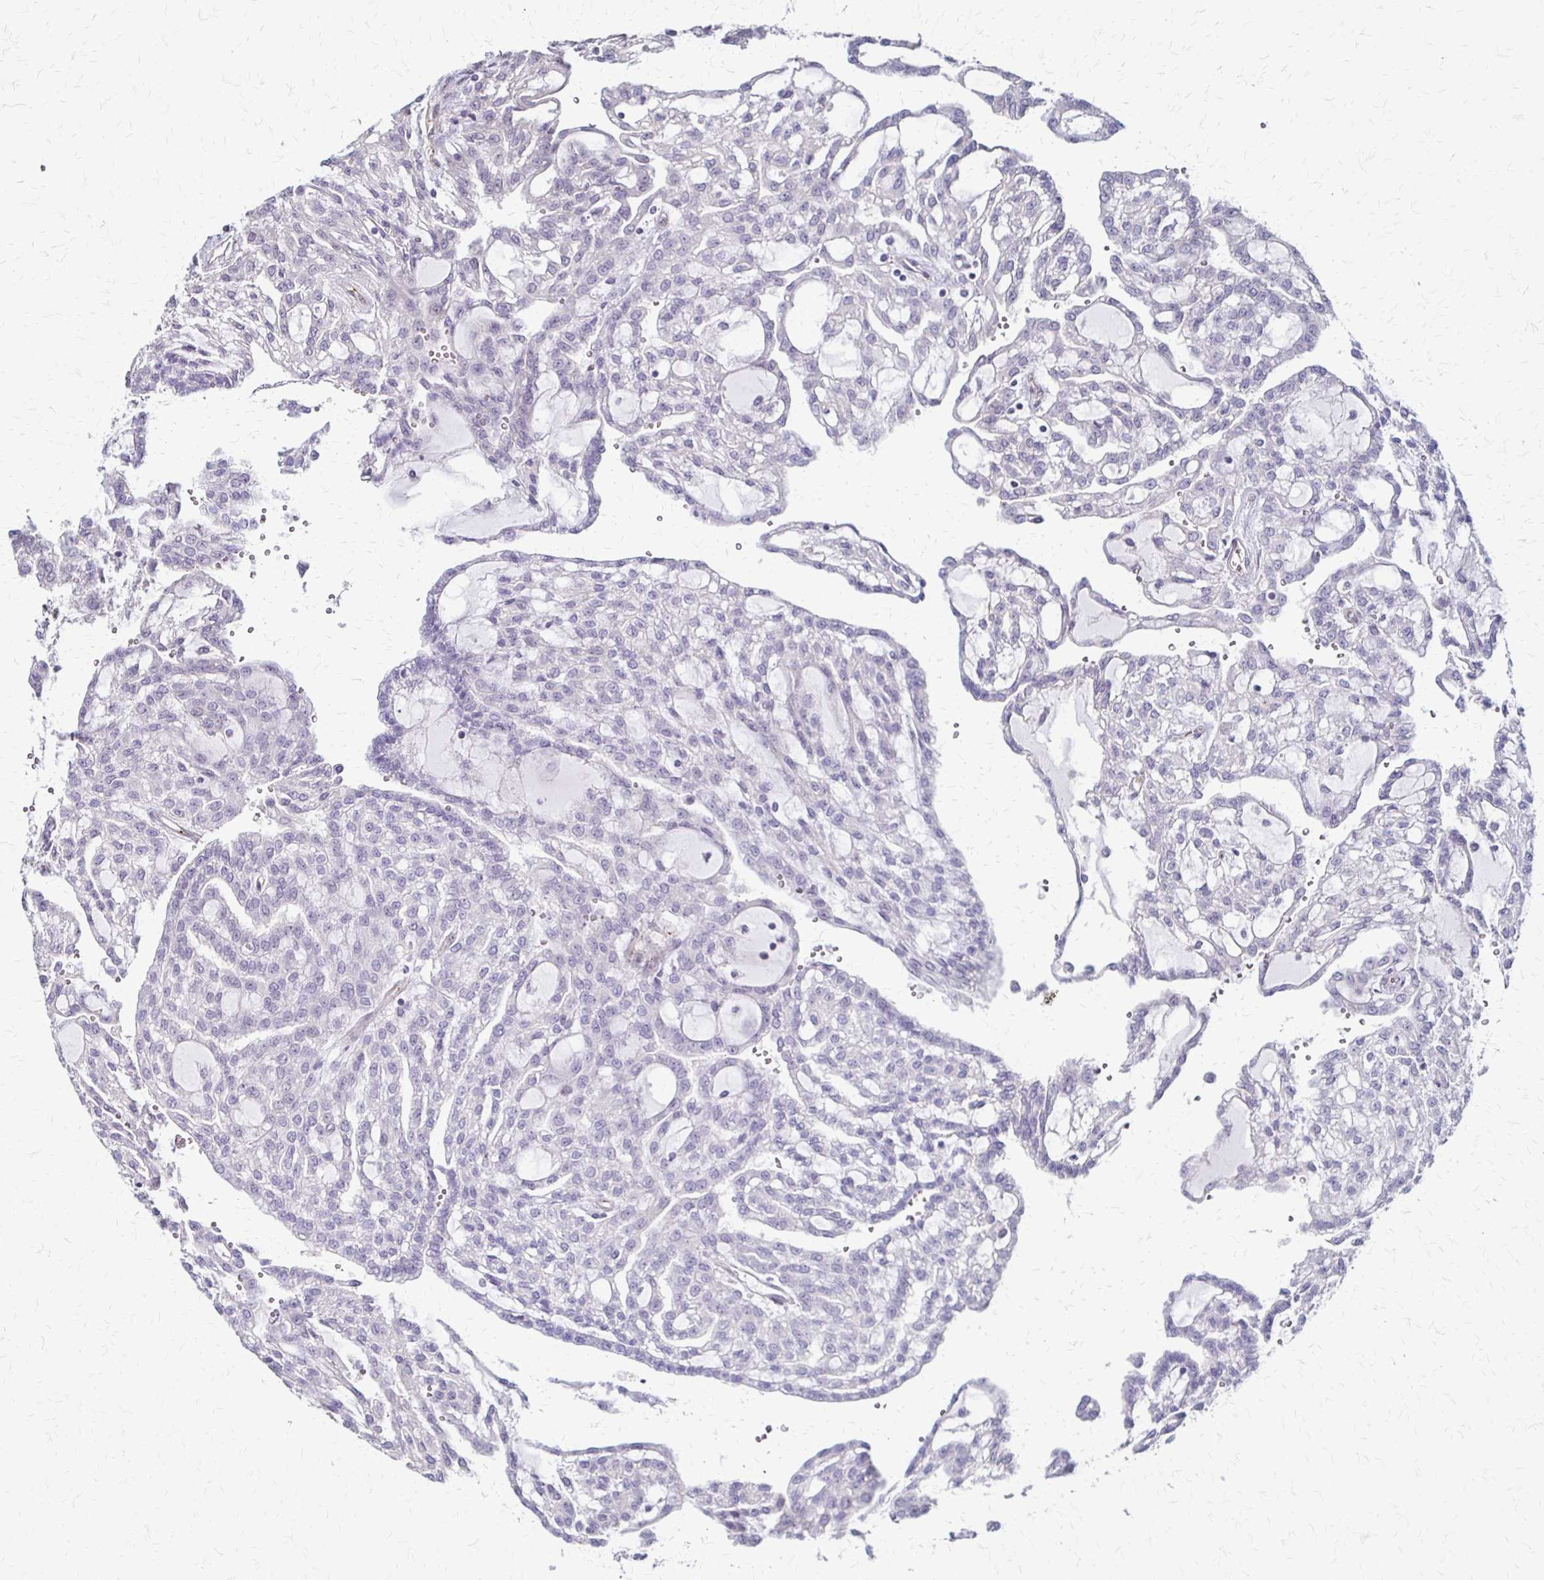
{"staining": {"intensity": "negative", "quantity": "none", "location": "none"}, "tissue": "renal cancer", "cell_type": "Tumor cells", "image_type": "cancer", "snomed": [{"axis": "morphology", "description": "Adenocarcinoma, NOS"}, {"axis": "topography", "description": "Kidney"}], "caption": "Tumor cells show no significant staining in renal adenocarcinoma.", "gene": "CFL2", "patient": {"sex": "male", "age": 63}}